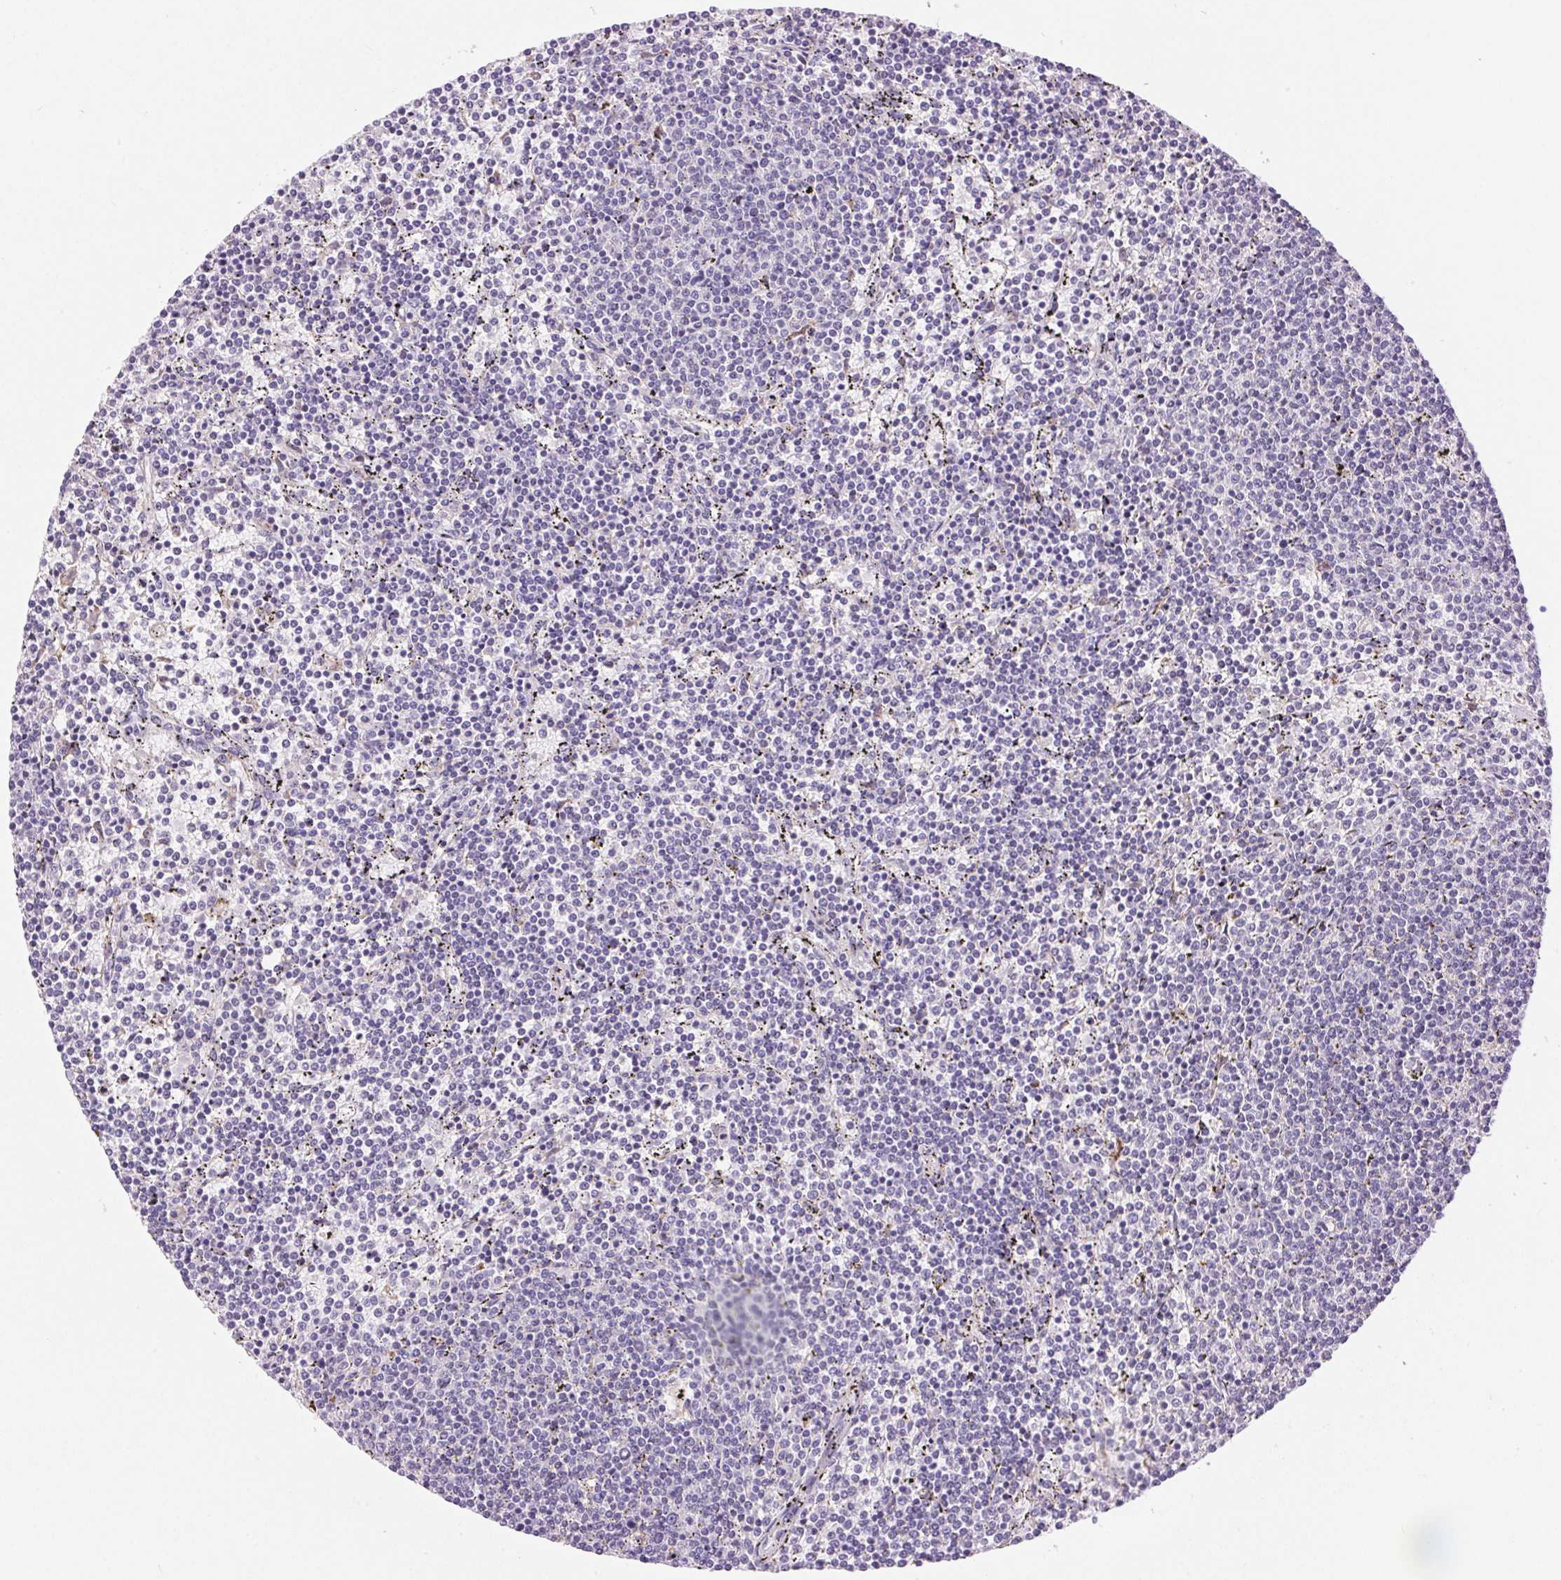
{"staining": {"intensity": "negative", "quantity": "none", "location": "none"}, "tissue": "lymphoma", "cell_type": "Tumor cells", "image_type": "cancer", "snomed": [{"axis": "morphology", "description": "Malignant lymphoma, non-Hodgkin's type, Low grade"}, {"axis": "topography", "description": "Spleen"}], "caption": "A micrograph of human lymphoma is negative for staining in tumor cells.", "gene": "ARHGAP11B", "patient": {"sex": "female", "age": 50}}